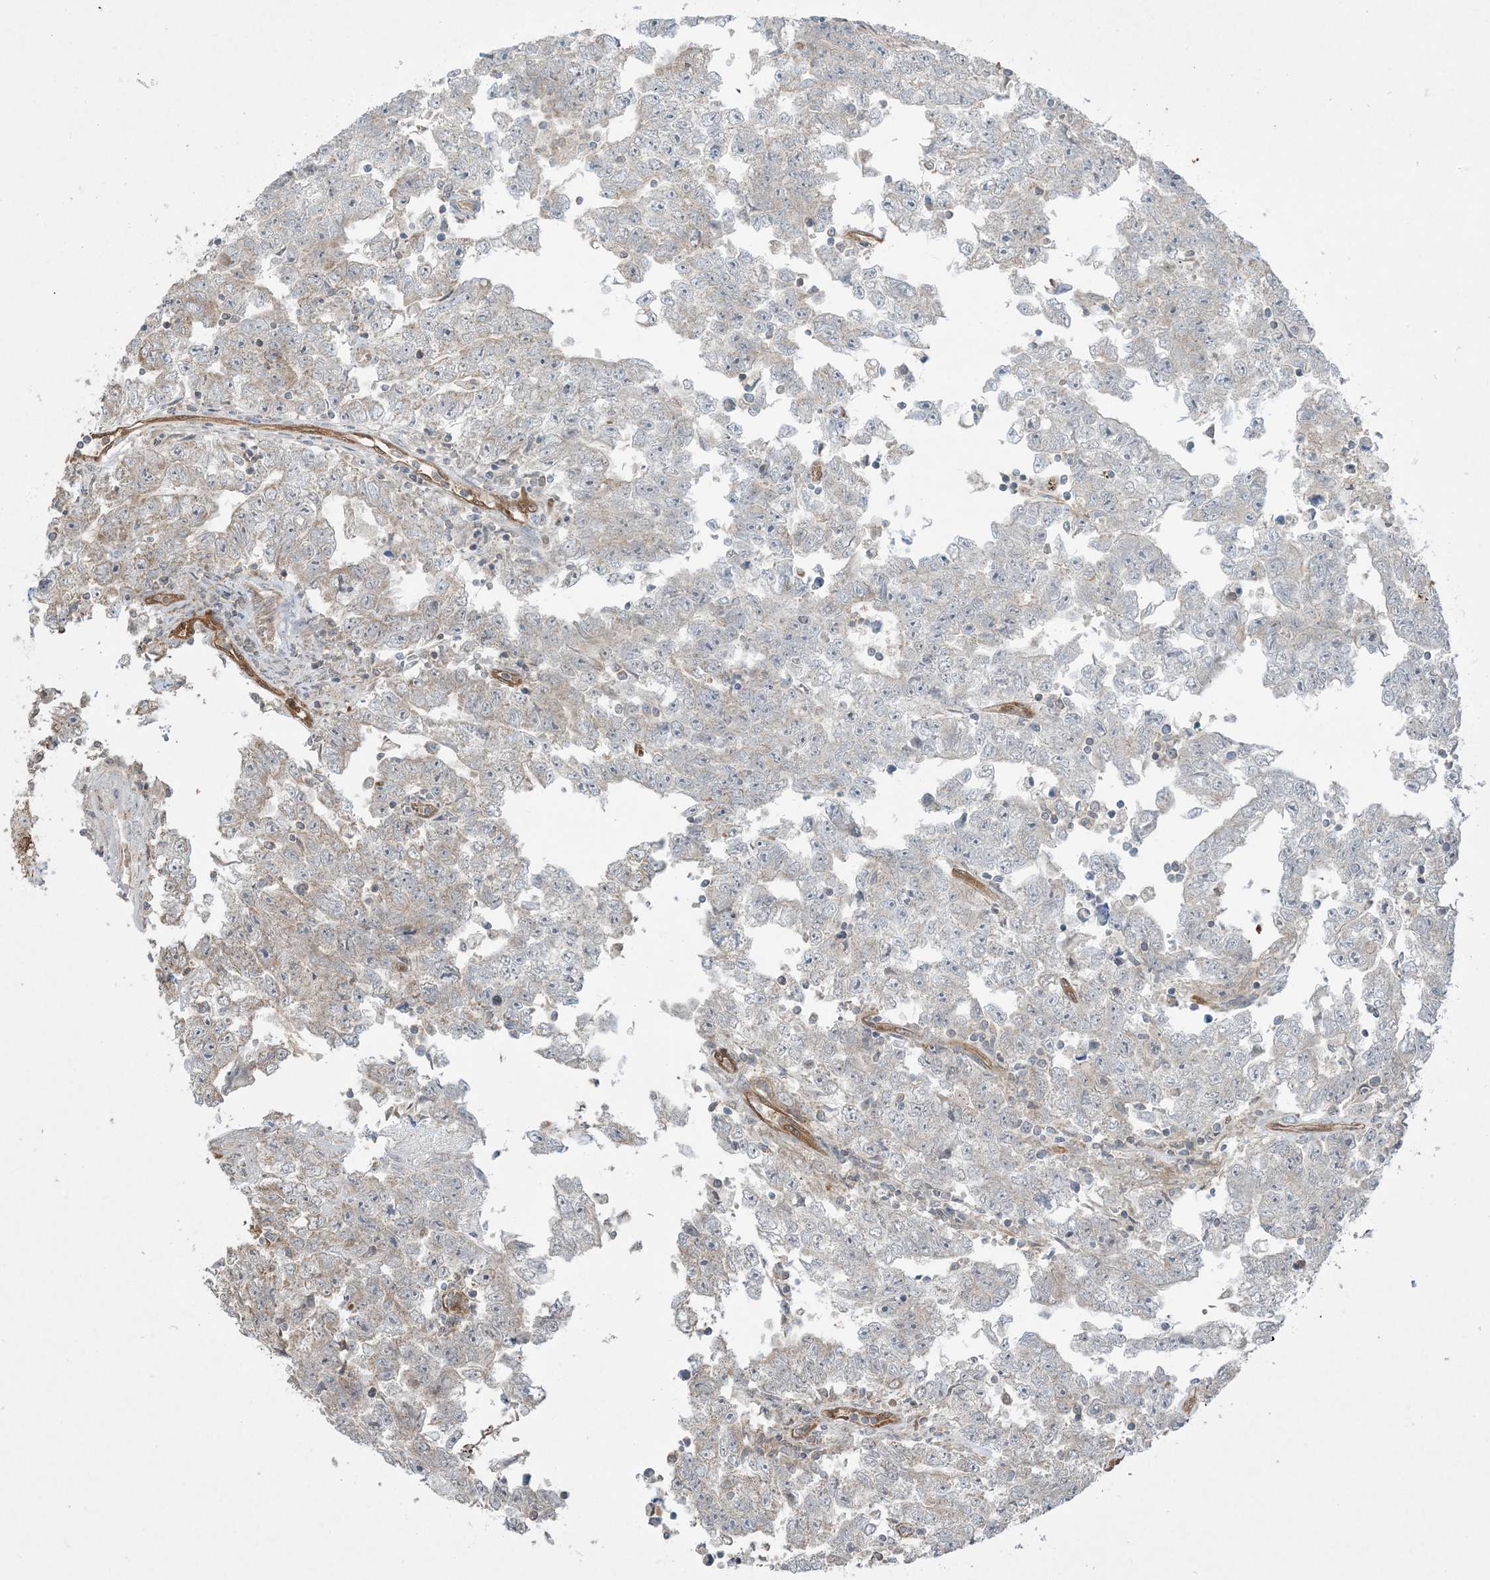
{"staining": {"intensity": "negative", "quantity": "none", "location": "none"}, "tissue": "testis cancer", "cell_type": "Tumor cells", "image_type": "cancer", "snomed": [{"axis": "morphology", "description": "Carcinoma, Embryonal, NOS"}, {"axis": "topography", "description": "Testis"}], "caption": "The immunohistochemistry (IHC) photomicrograph has no significant staining in tumor cells of testis cancer (embryonal carcinoma) tissue.", "gene": "PPM1F", "patient": {"sex": "male", "age": 25}}